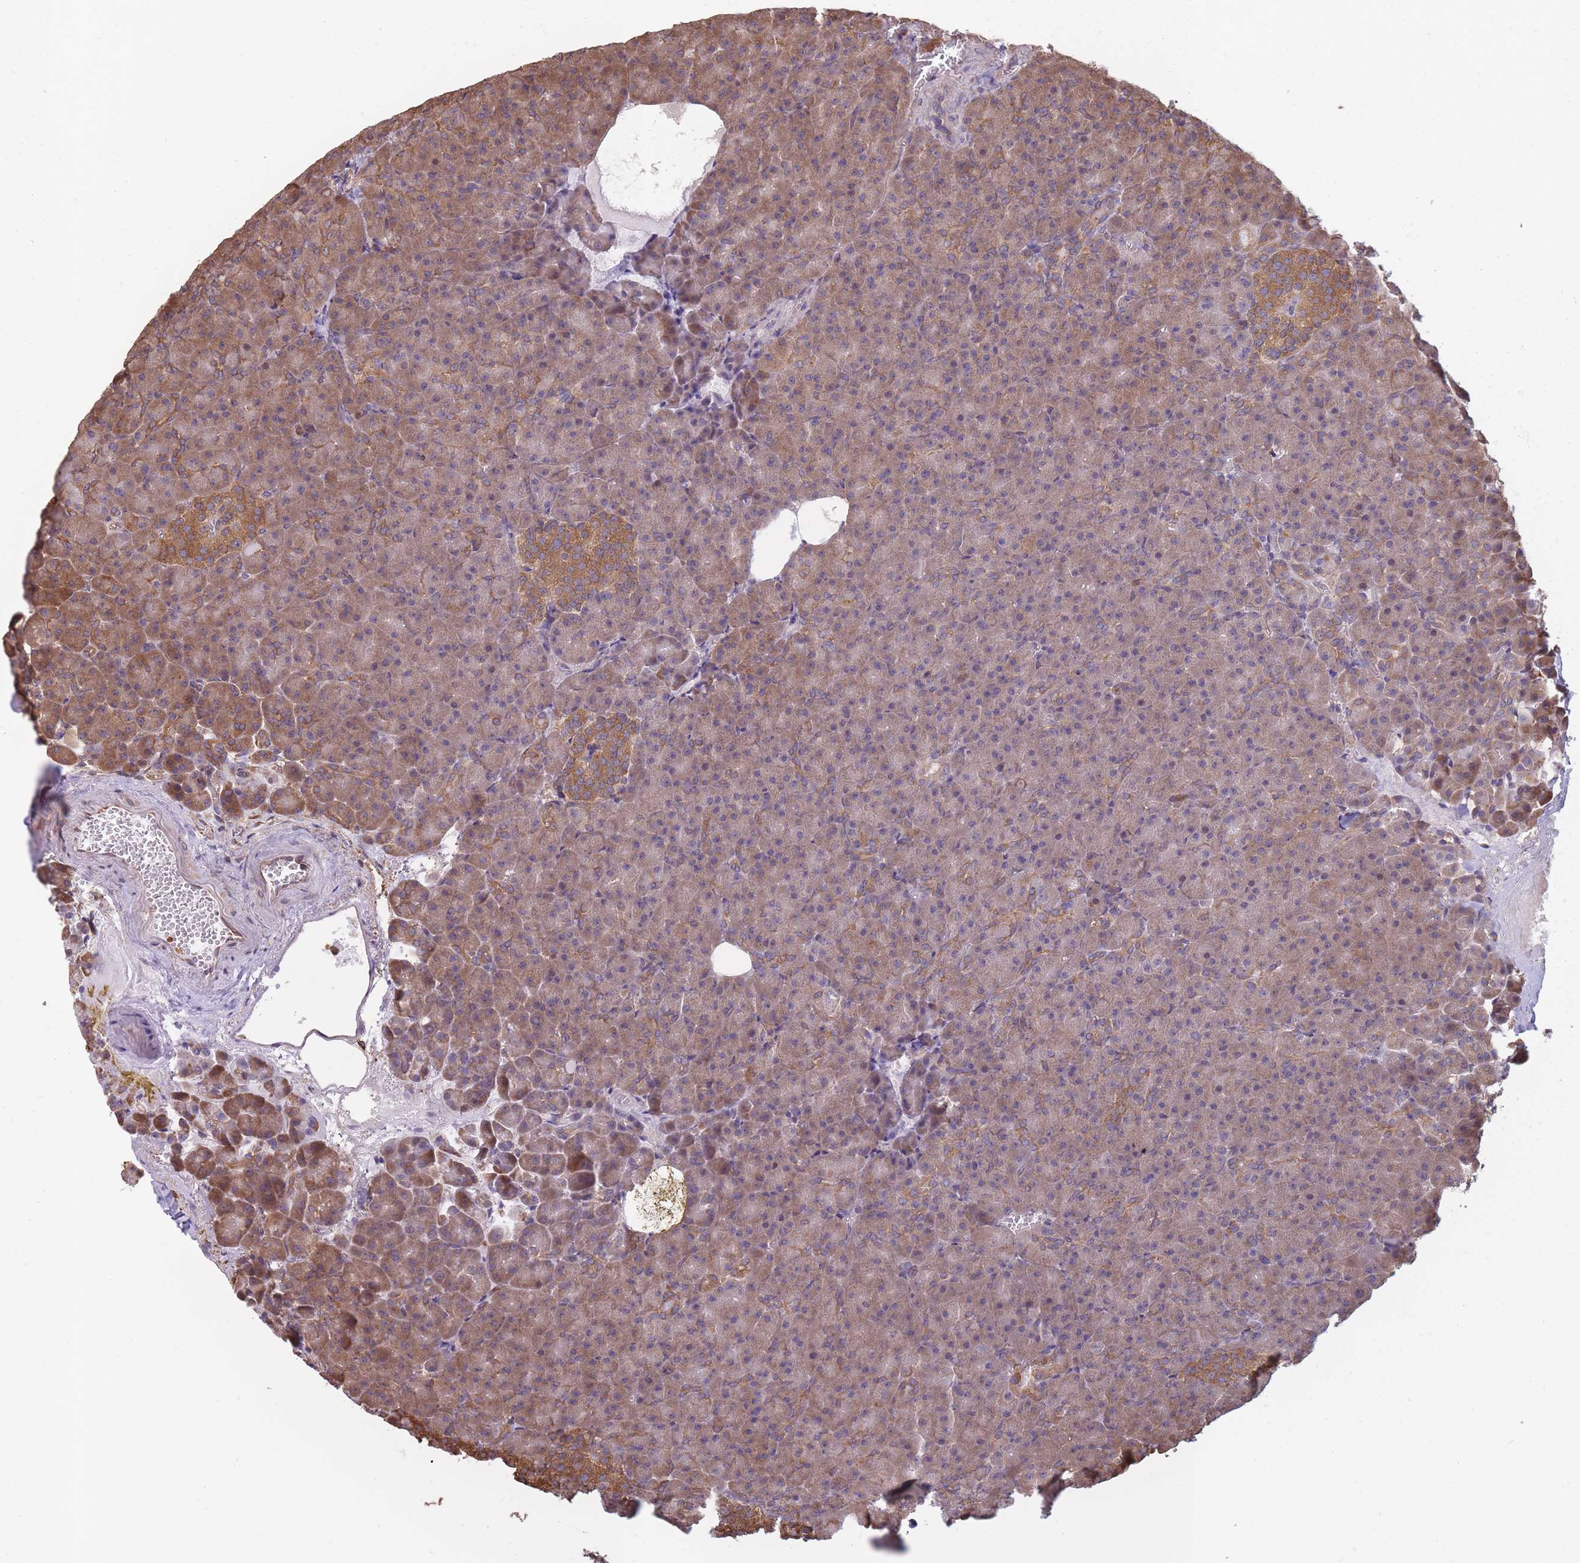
{"staining": {"intensity": "moderate", "quantity": "25%-75%", "location": "cytoplasmic/membranous"}, "tissue": "pancreas", "cell_type": "Exocrine glandular cells", "image_type": "normal", "snomed": [{"axis": "morphology", "description": "Normal tissue, NOS"}, {"axis": "topography", "description": "Pancreas"}], "caption": "High-power microscopy captured an IHC histopathology image of normal pancreas, revealing moderate cytoplasmic/membranous positivity in about 25%-75% of exocrine glandular cells. Nuclei are stained in blue.", "gene": "ARL13B", "patient": {"sex": "female", "age": 74}}